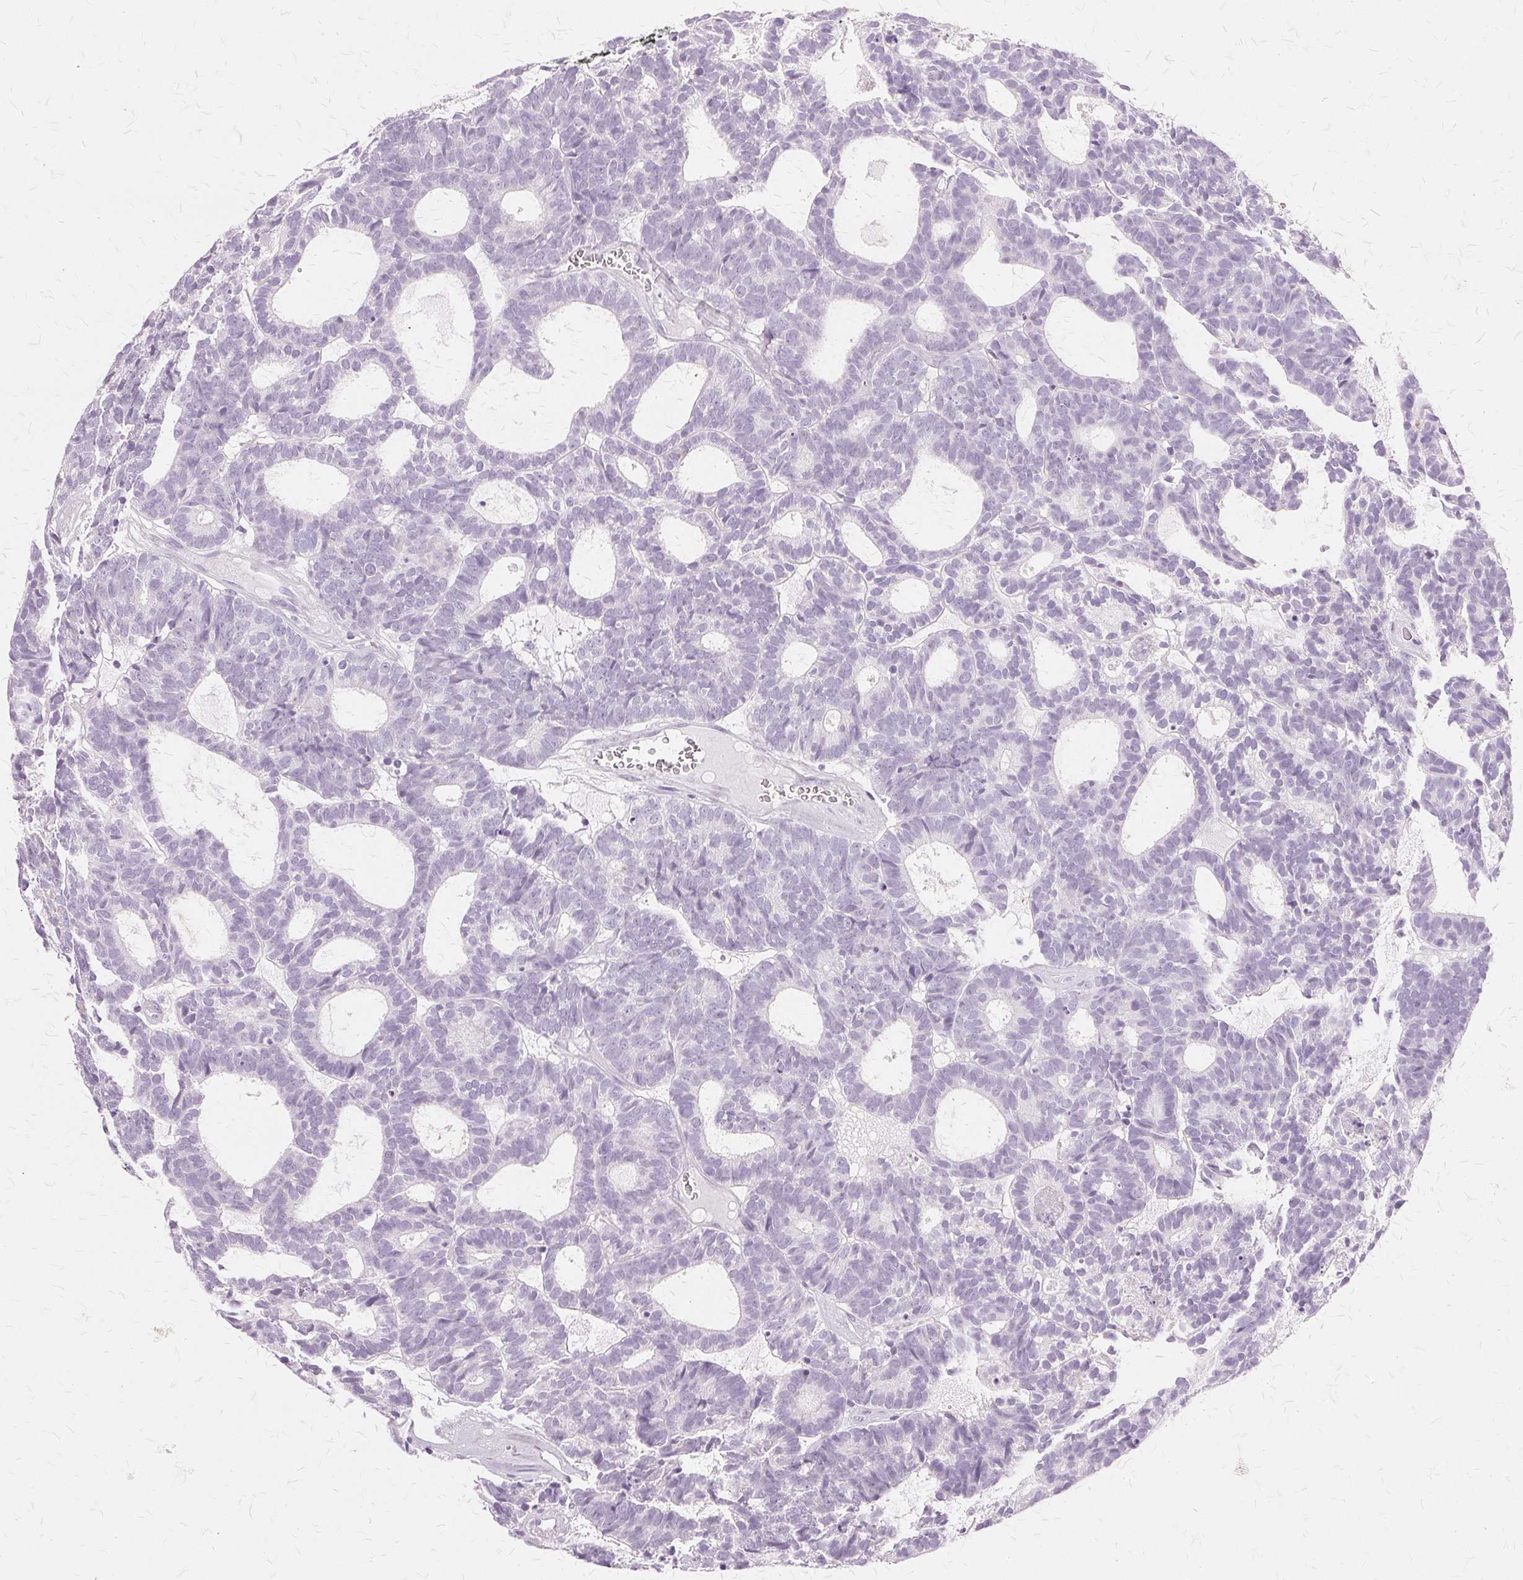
{"staining": {"intensity": "negative", "quantity": "none", "location": "none"}, "tissue": "head and neck cancer", "cell_type": "Tumor cells", "image_type": "cancer", "snomed": [{"axis": "morphology", "description": "Adenocarcinoma, NOS"}, {"axis": "topography", "description": "Head-Neck"}], "caption": "Immunohistochemical staining of human head and neck cancer (adenocarcinoma) exhibits no significant positivity in tumor cells.", "gene": "SLC45A3", "patient": {"sex": "female", "age": 81}}